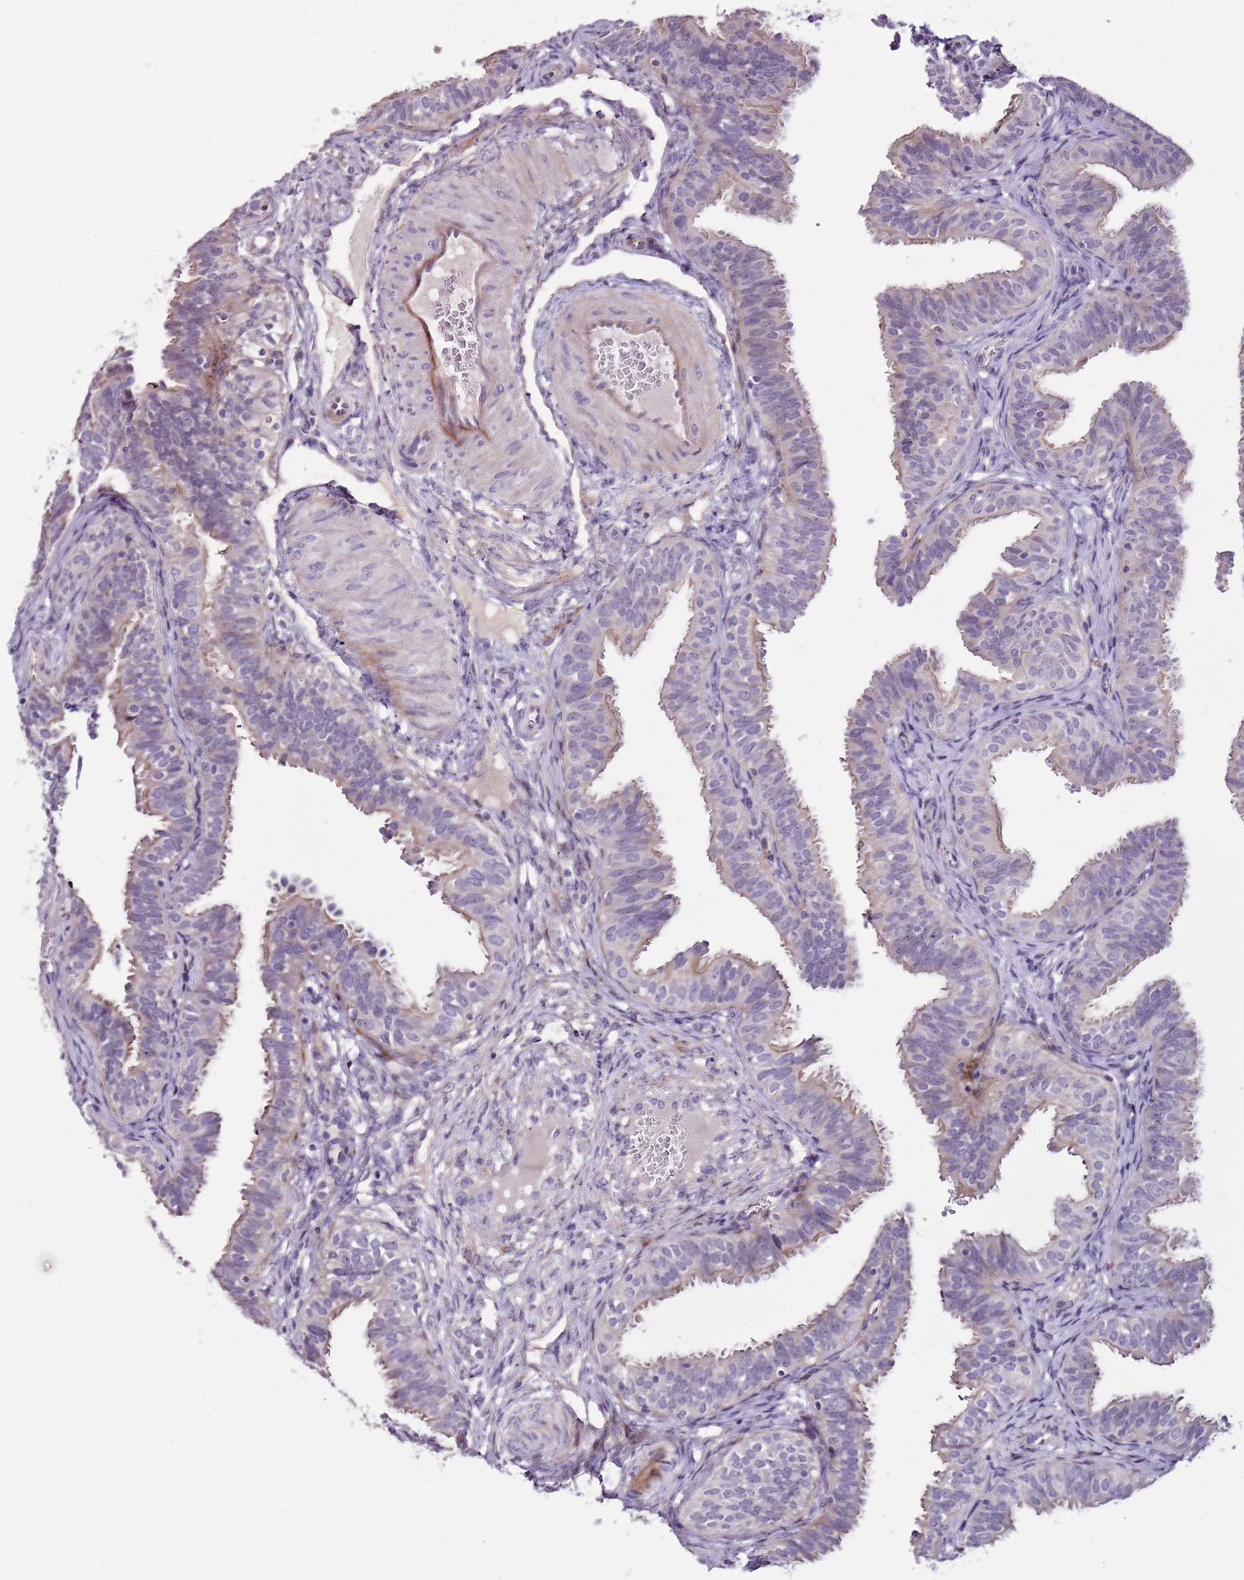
{"staining": {"intensity": "weak", "quantity": "<25%", "location": "cytoplasmic/membranous"}, "tissue": "fallopian tube", "cell_type": "Glandular cells", "image_type": "normal", "snomed": [{"axis": "morphology", "description": "Normal tissue, NOS"}, {"axis": "topography", "description": "Fallopian tube"}], "caption": "This image is of normal fallopian tube stained with immunohistochemistry to label a protein in brown with the nuclei are counter-stained blue. There is no positivity in glandular cells. (DAB (3,3'-diaminobenzidine) IHC visualized using brightfield microscopy, high magnification).", "gene": "NKX2", "patient": {"sex": "female", "age": 35}}